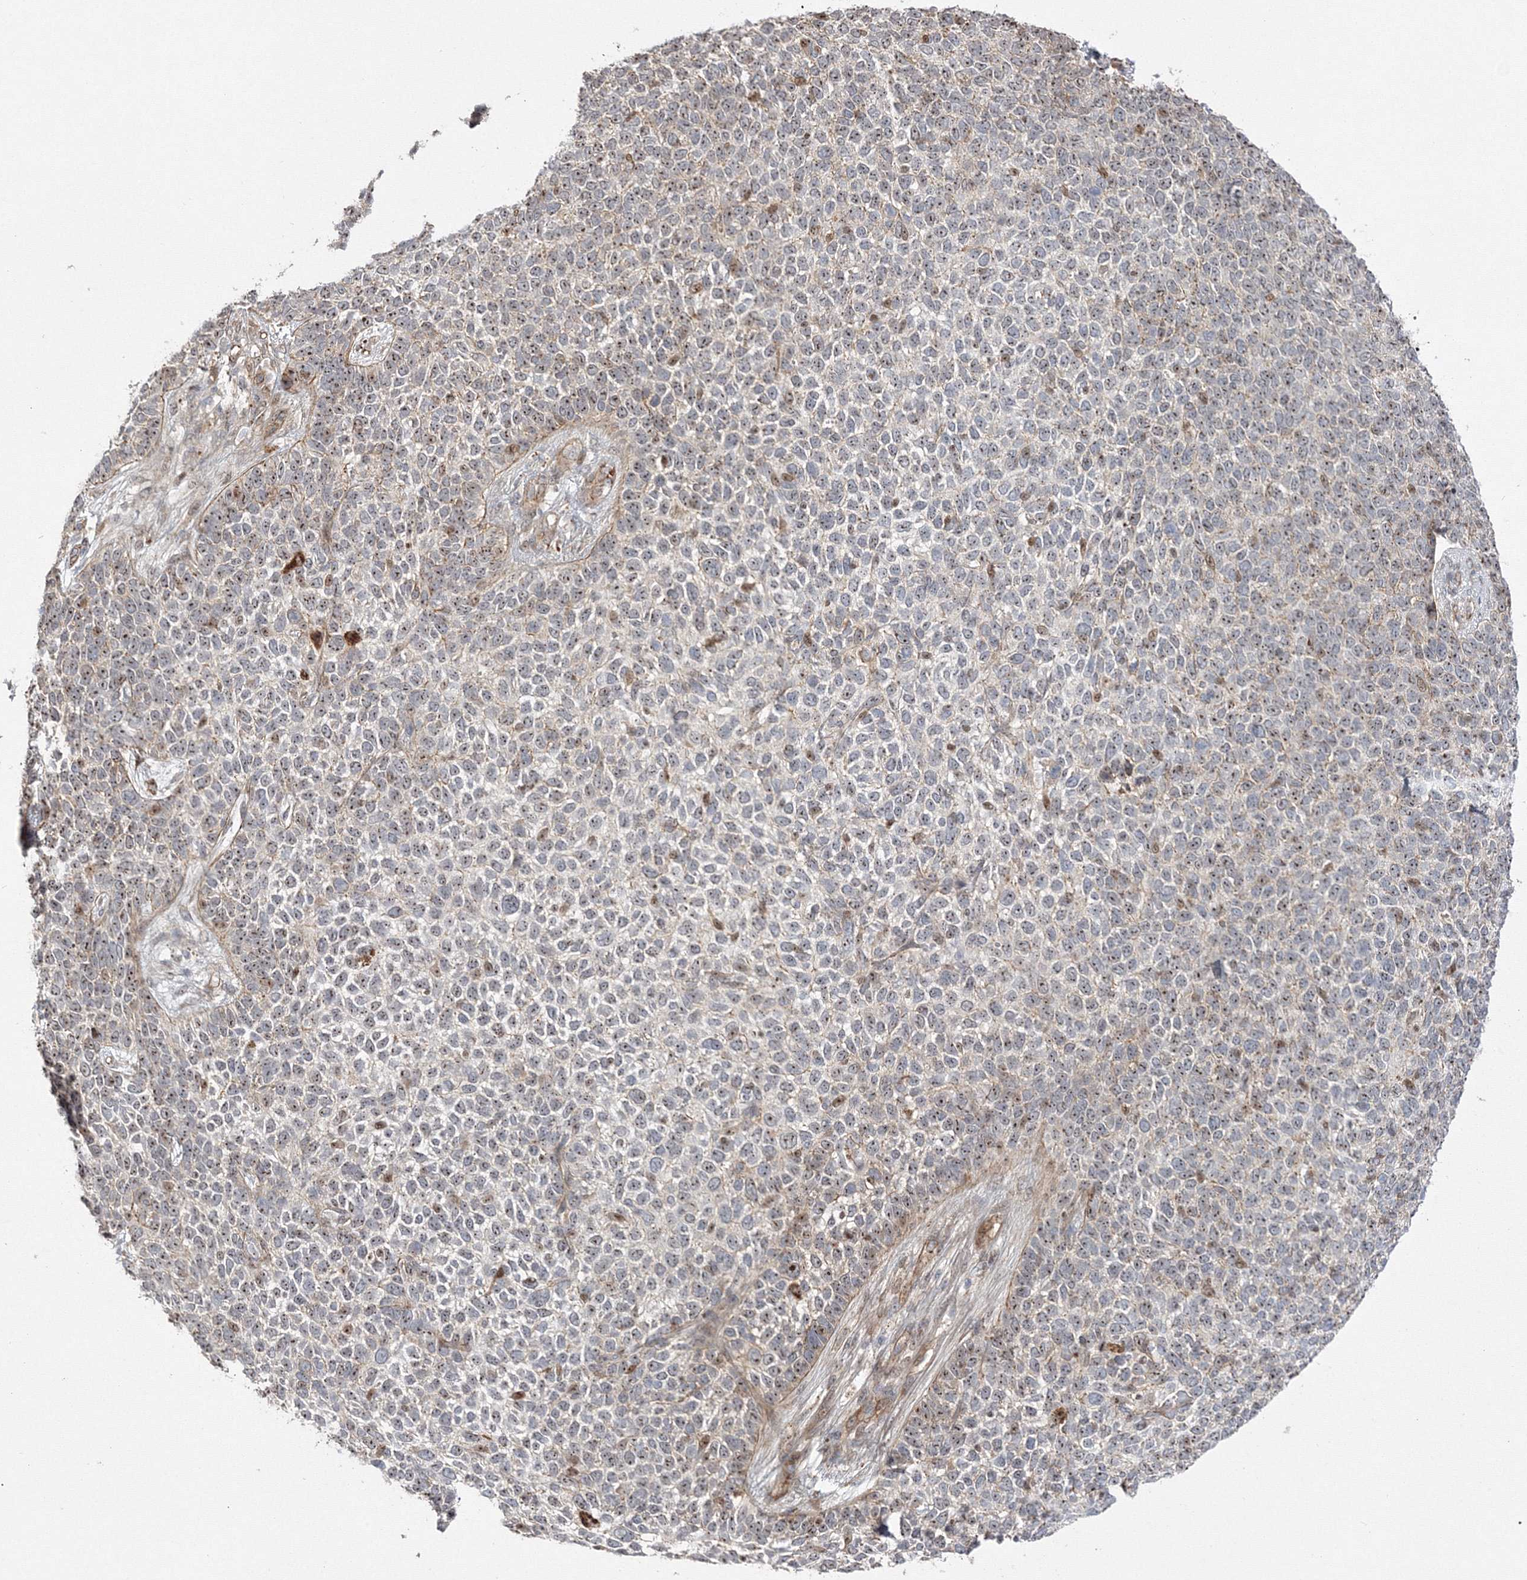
{"staining": {"intensity": "moderate", "quantity": ">75%", "location": "nuclear"}, "tissue": "skin cancer", "cell_type": "Tumor cells", "image_type": "cancer", "snomed": [{"axis": "morphology", "description": "Basal cell carcinoma"}, {"axis": "topography", "description": "Skin"}], "caption": "Protein expression analysis of skin cancer displays moderate nuclear positivity in approximately >75% of tumor cells.", "gene": "NPM3", "patient": {"sex": "female", "age": 84}}